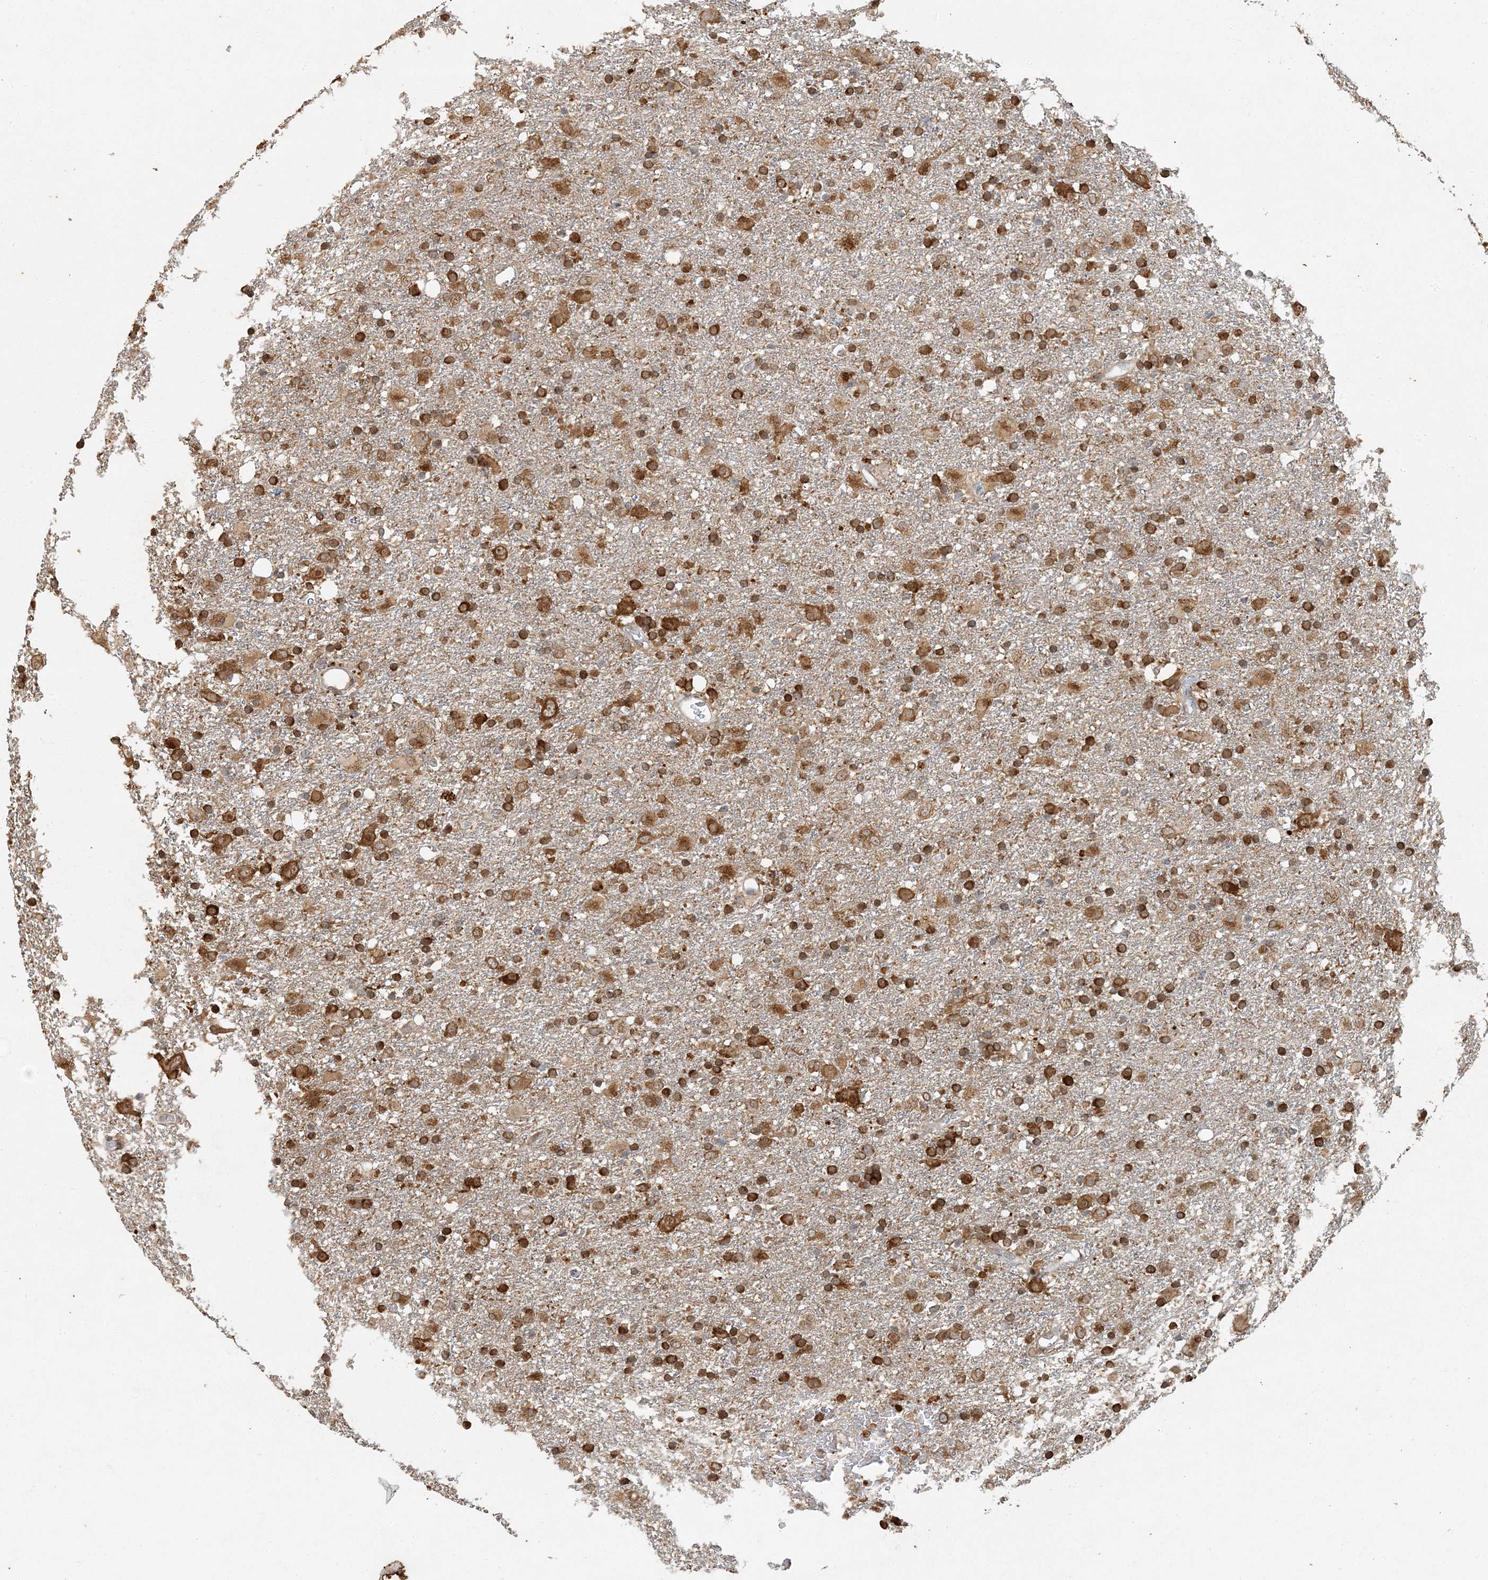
{"staining": {"intensity": "strong", "quantity": ">75%", "location": "cytoplasmic/membranous,nuclear"}, "tissue": "glioma", "cell_type": "Tumor cells", "image_type": "cancer", "snomed": [{"axis": "morphology", "description": "Glioma, malignant, Low grade"}, {"axis": "topography", "description": "Brain"}], "caption": "Strong cytoplasmic/membranous and nuclear protein expression is seen in approximately >75% of tumor cells in glioma.", "gene": "AK9", "patient": {"sex": "male", "age": 65}}